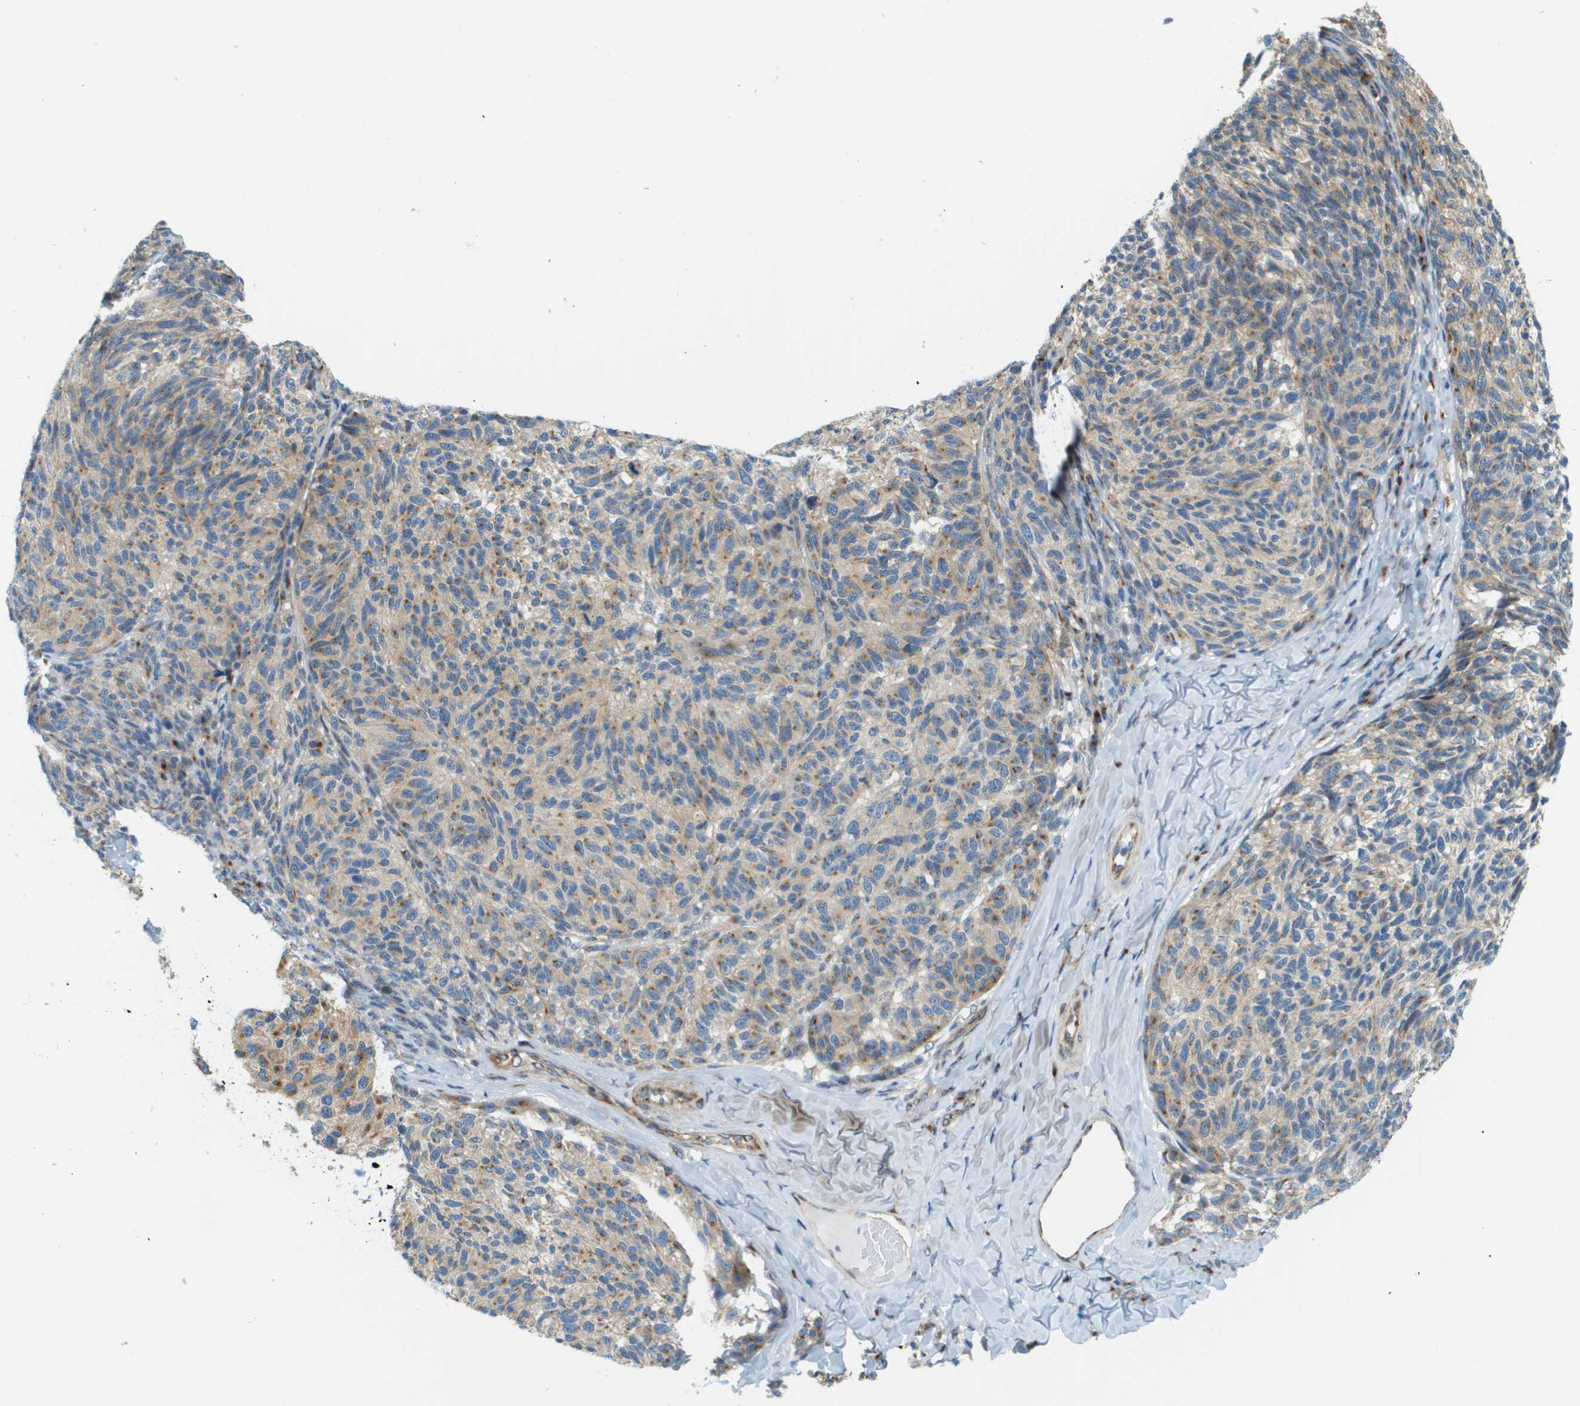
{"staining": {"intensity": "moderate", "quantity": ">75%", "location": "cytoplasmic/membranous"}, "tissue": "melanoma", "cell_type": "Tumor cells", "image_type": "cancer", "snomed": [{"axis": "morphology", "description": "Malignant melanoma, NOS"}, {"axis": "topography", "description": "Skin"}], "caption": "Melanoma stained with DAB immunohistochemistry (IHC) demonstrates medium levels of moderate cytoplasmic/membranous expression in approximately >75% of tumor cells.", "gene": "ACBD3", "patient": {"sex": "female", "age": 73}}